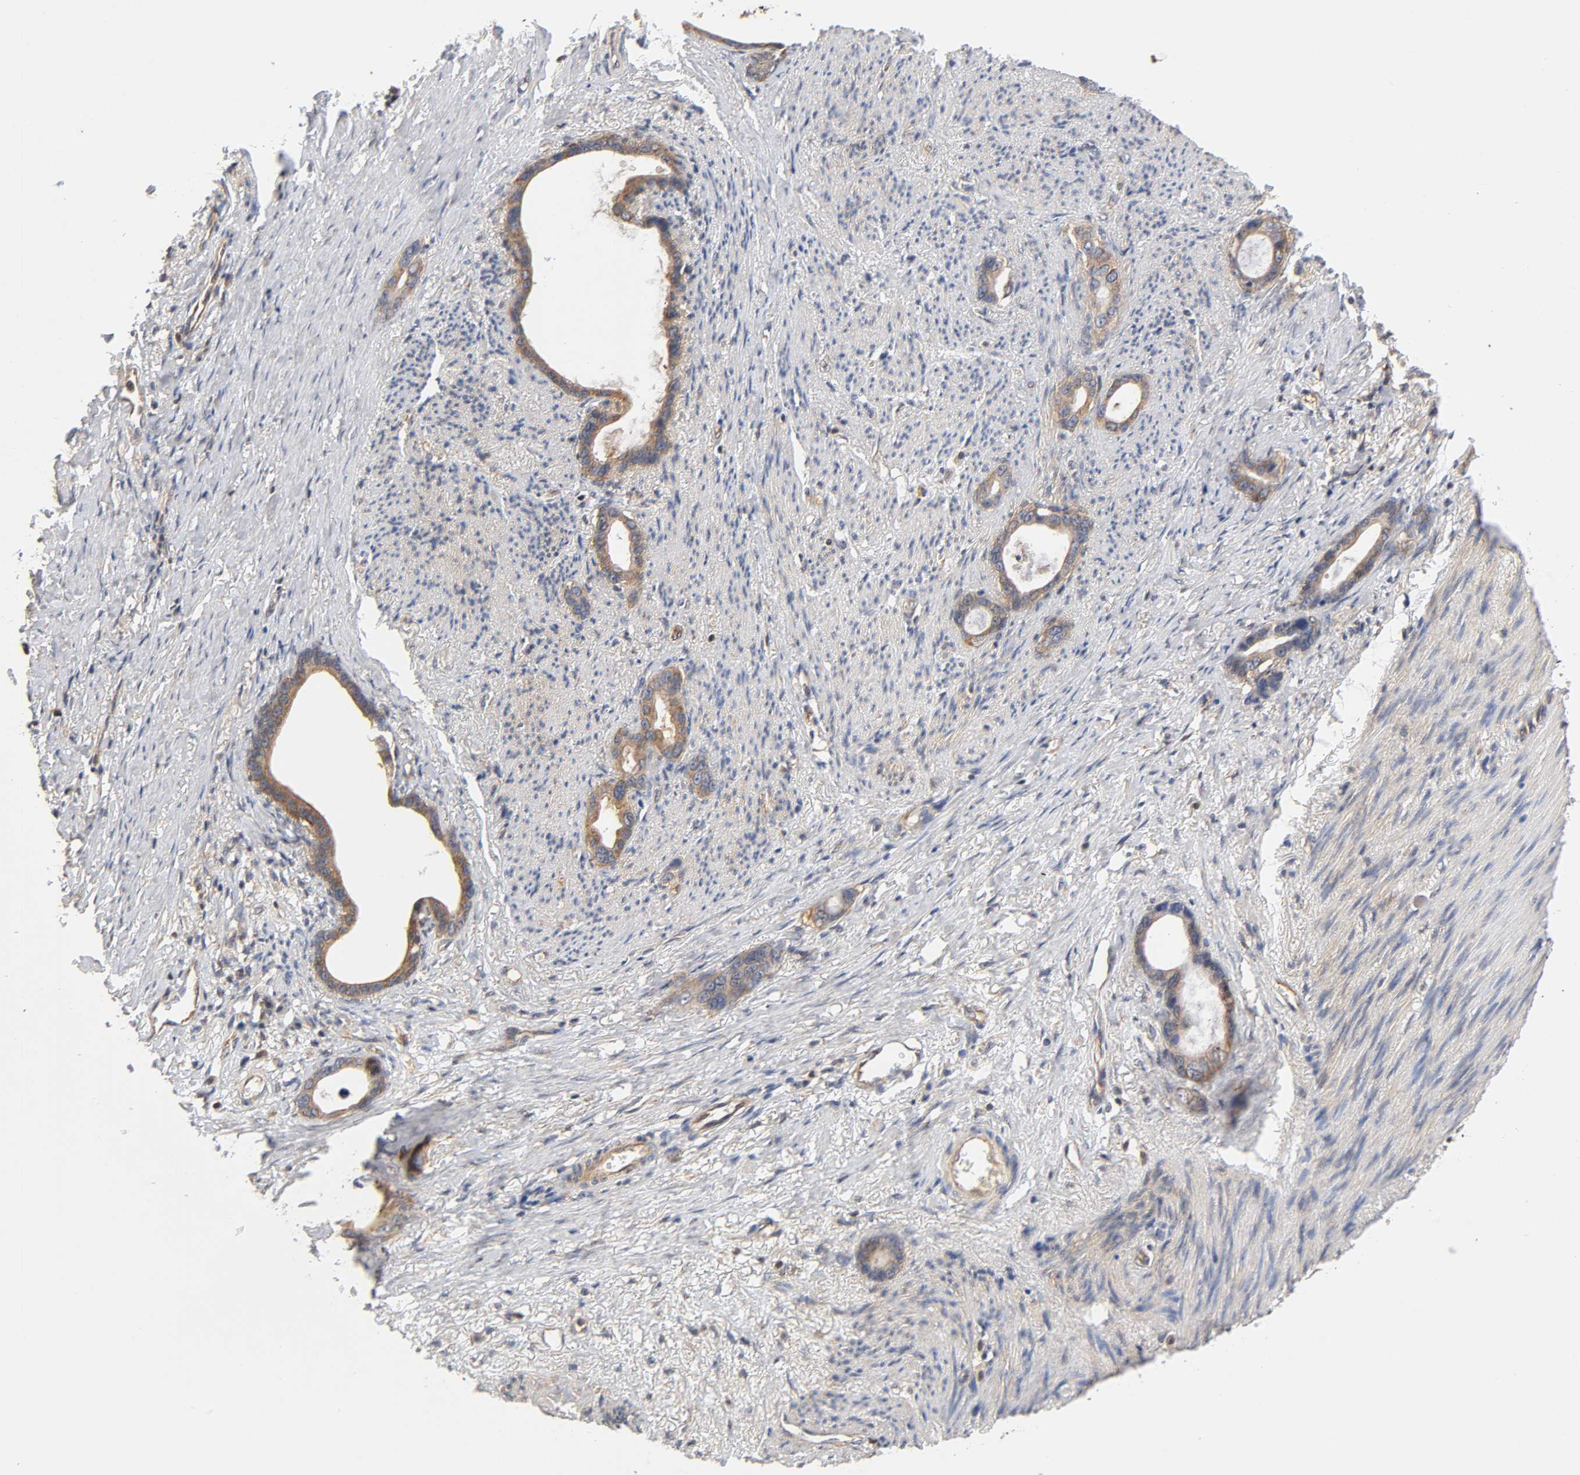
{"staining": {"intensity": "moderate", "quantity": ">75%", "location": "cytoplasmic/membranous"}, "tissue": "stomach cancer", "cell_type": "Tumor cells", "image_type": "cancer", "snomed": [{"axis": "morphology", "description": "Adenocarcinoma, NOS"}, {"axis": "topography", "description": "Stomach"}], "caption": "Tumor cells exhibit medium levels of moderate cytoplasmic/membranous expression in about >75% of cells in stomach cancer. (IHC, brightfield microscopy, high magnification).", "gene": "PAFAH1B1", "patient": {"sex": "female", "age": 75}}